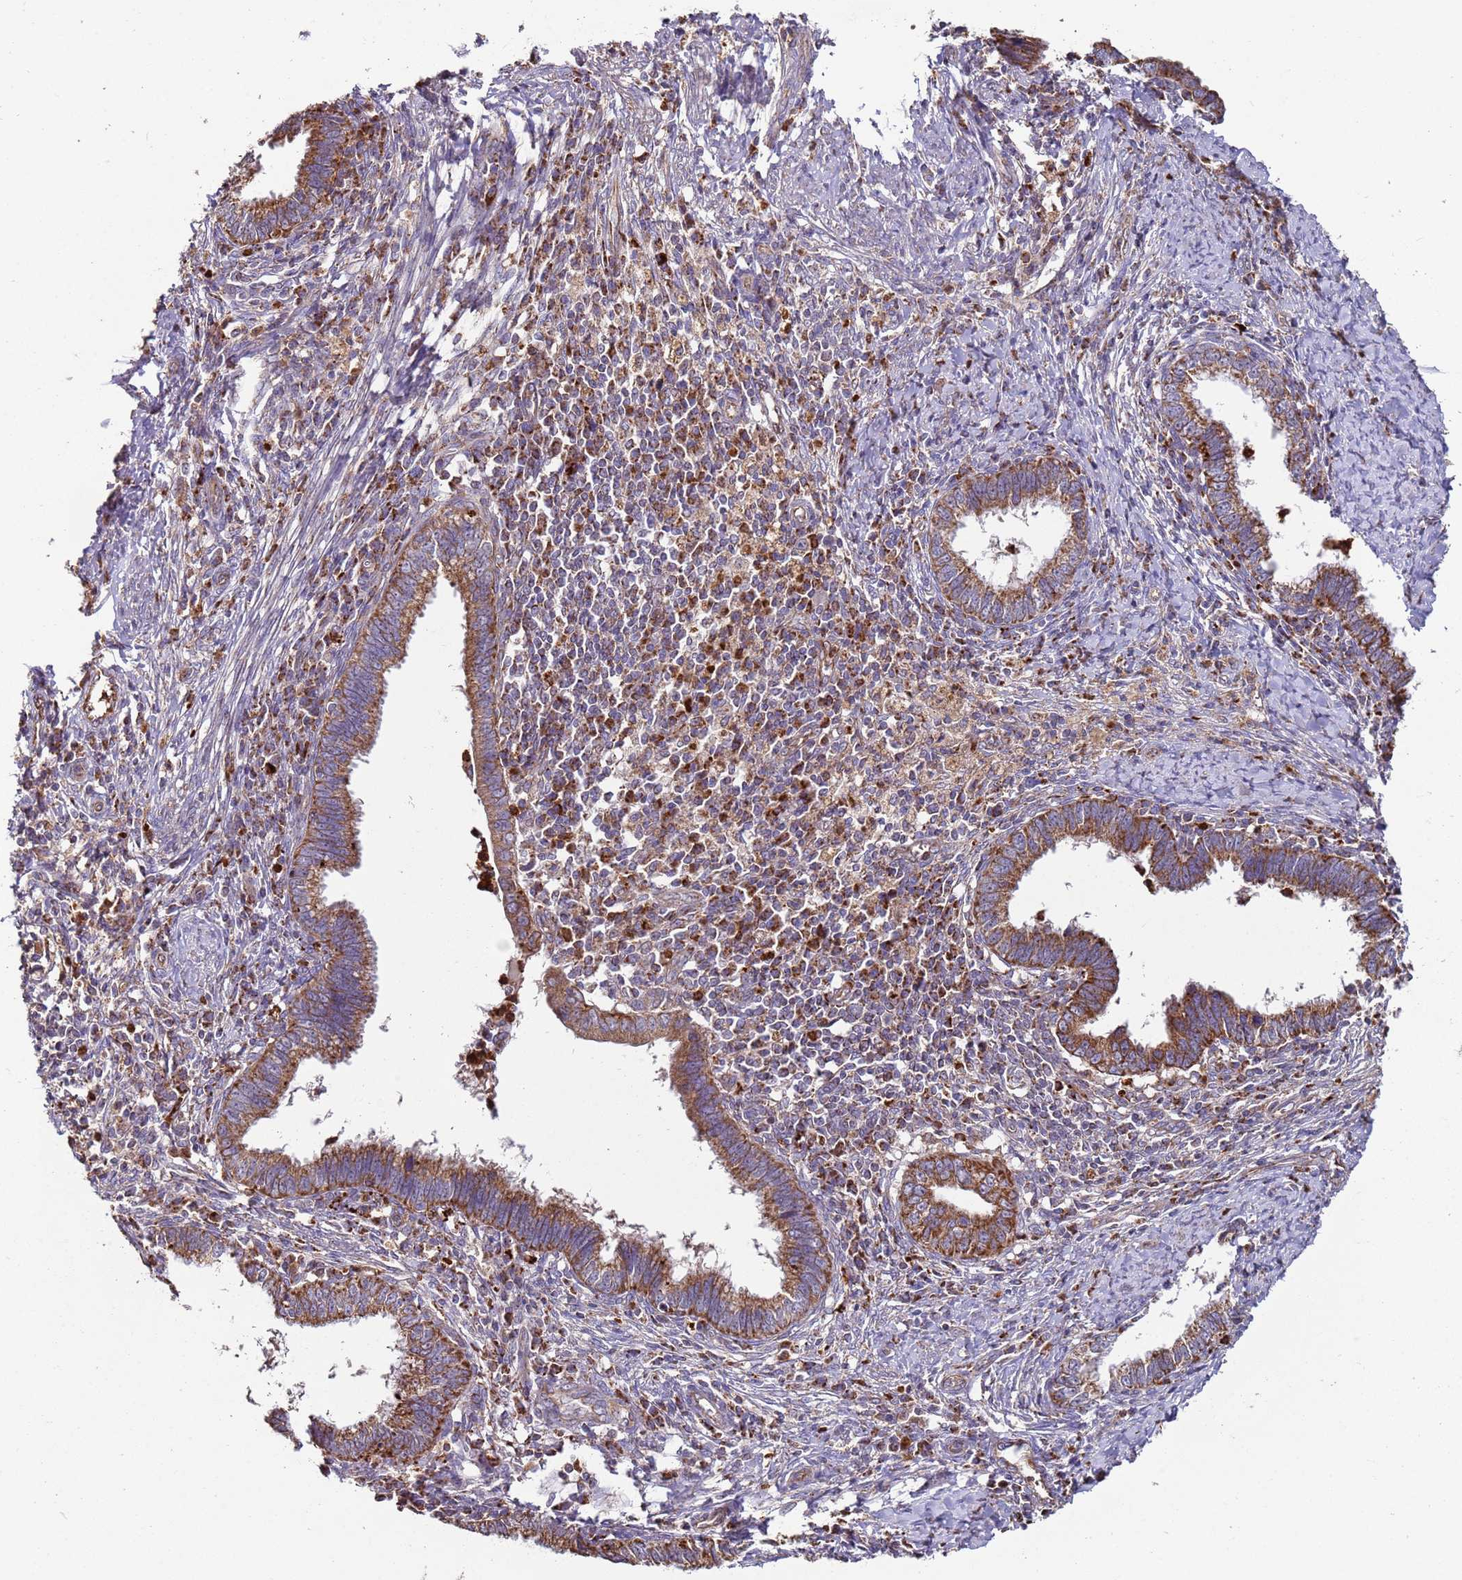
{"staining": {"intensity": "strong", "quantity": ">75%", "location": "cytoplasmic/membranous"}, "tissue": "cervical cancer", "cell_type": "Tumor cells", "image_type": "cancer", "snomed": [{"axis": "morphology", "description": "Adenocarcinoma, NOS"}, {"axis": "topography", "description": "Cervix"}], "caption": "This is an image of immunohistochemistry (IHC) staining of adenocarcinoma (cervical), which shows strong expression in the cytoplasmic/membranous of tumor cells.", "gene": "FBXO33", "patient": {"sex": "female", "age": 36}}